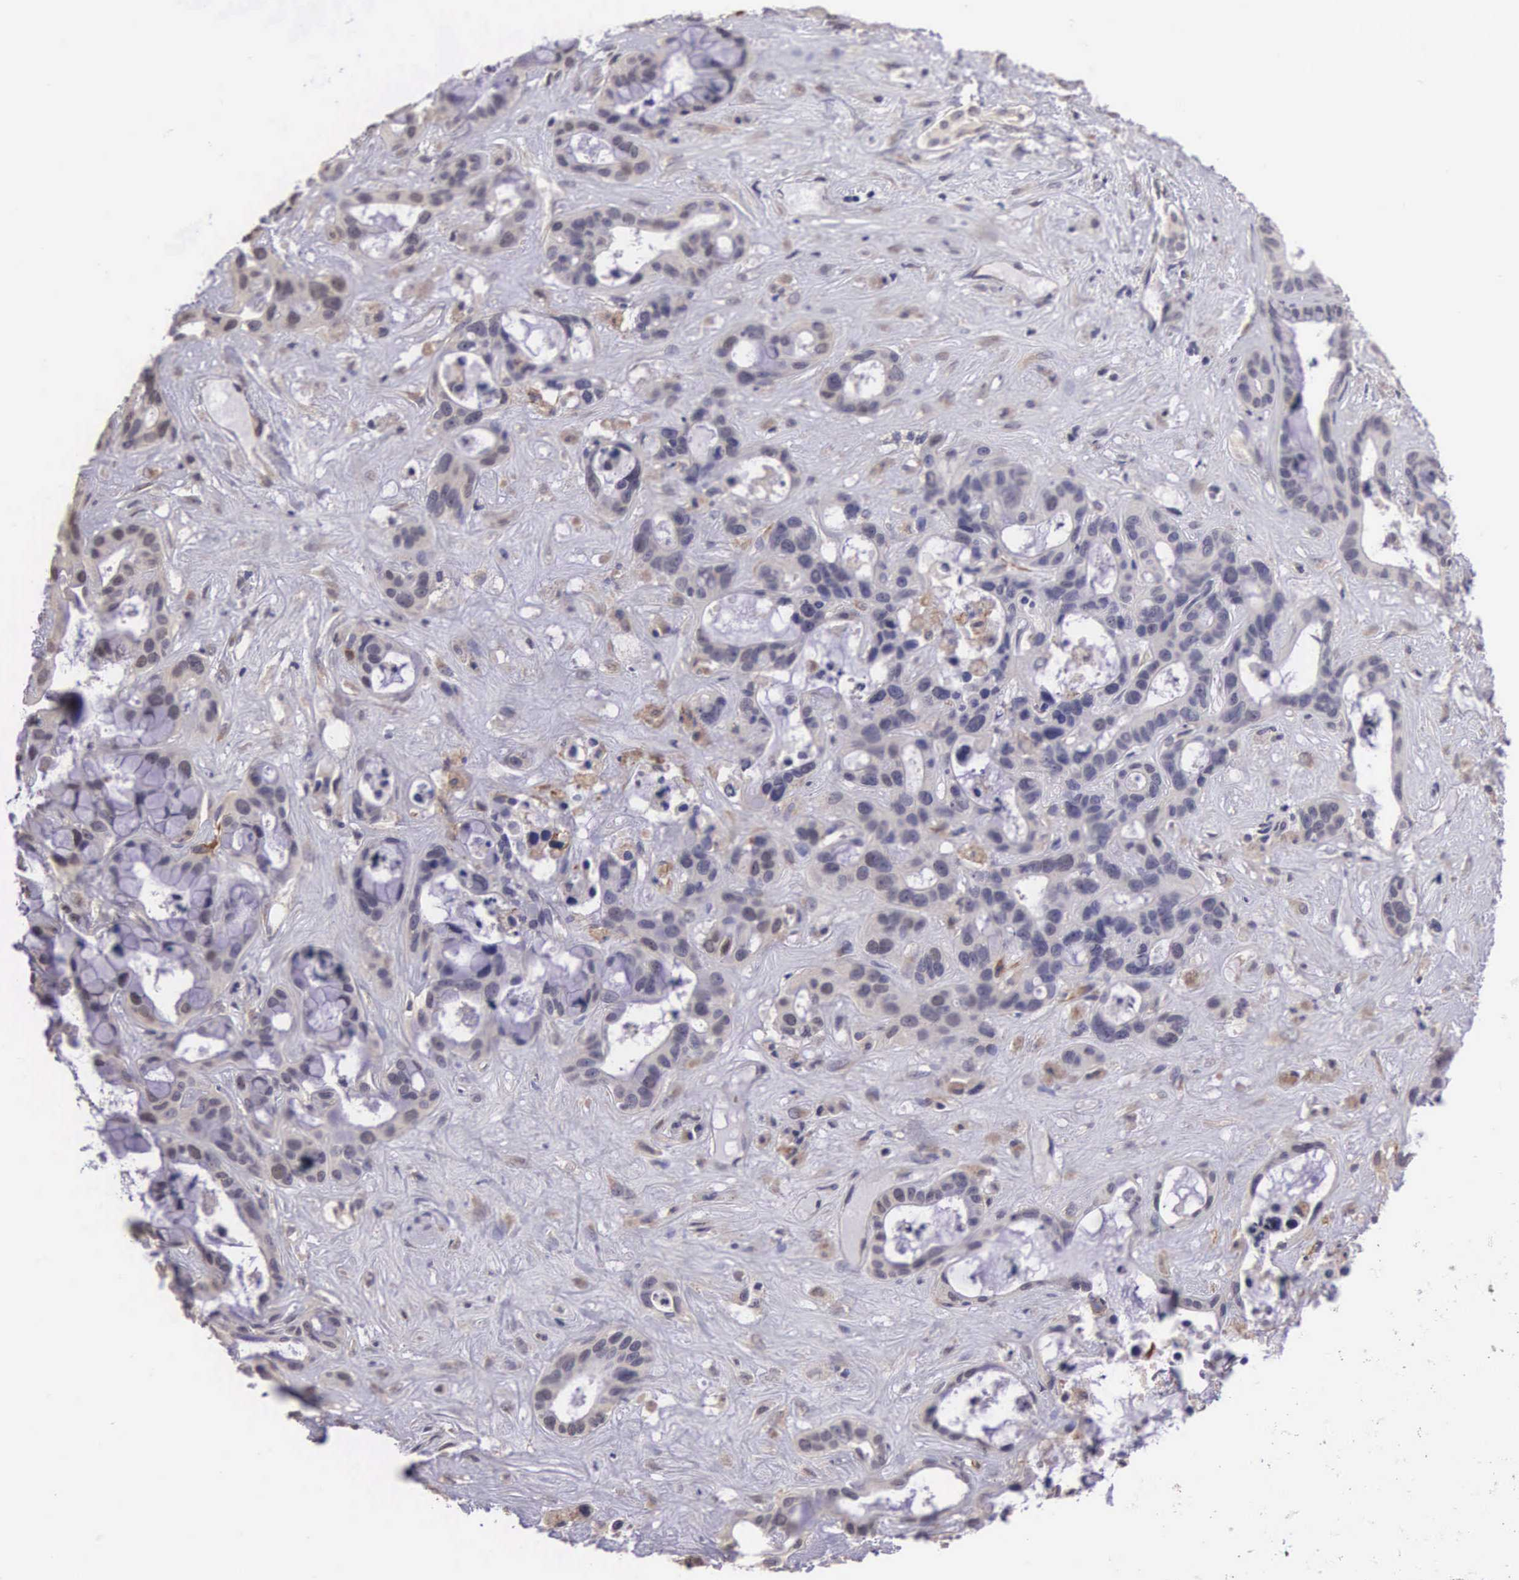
{"staining": {"intensity": "weak", "quantity": "<25%", "location": "cytoplasmic/membranous"}, "tissue": "liver cancer", "cell_type": "Tumor cells", "image_type": "cancer", "snomed": [{"axis": "morphology", "description": "Cholangiocarcinoma"}, {"axis": "topography", "description": "Liver"}], "caption": "The micrograph reveals no staining of tumor cells in liver cholangiocarcinoma.", "gene": "CDC45", "patient": {"sex": "female", "age": 65}}